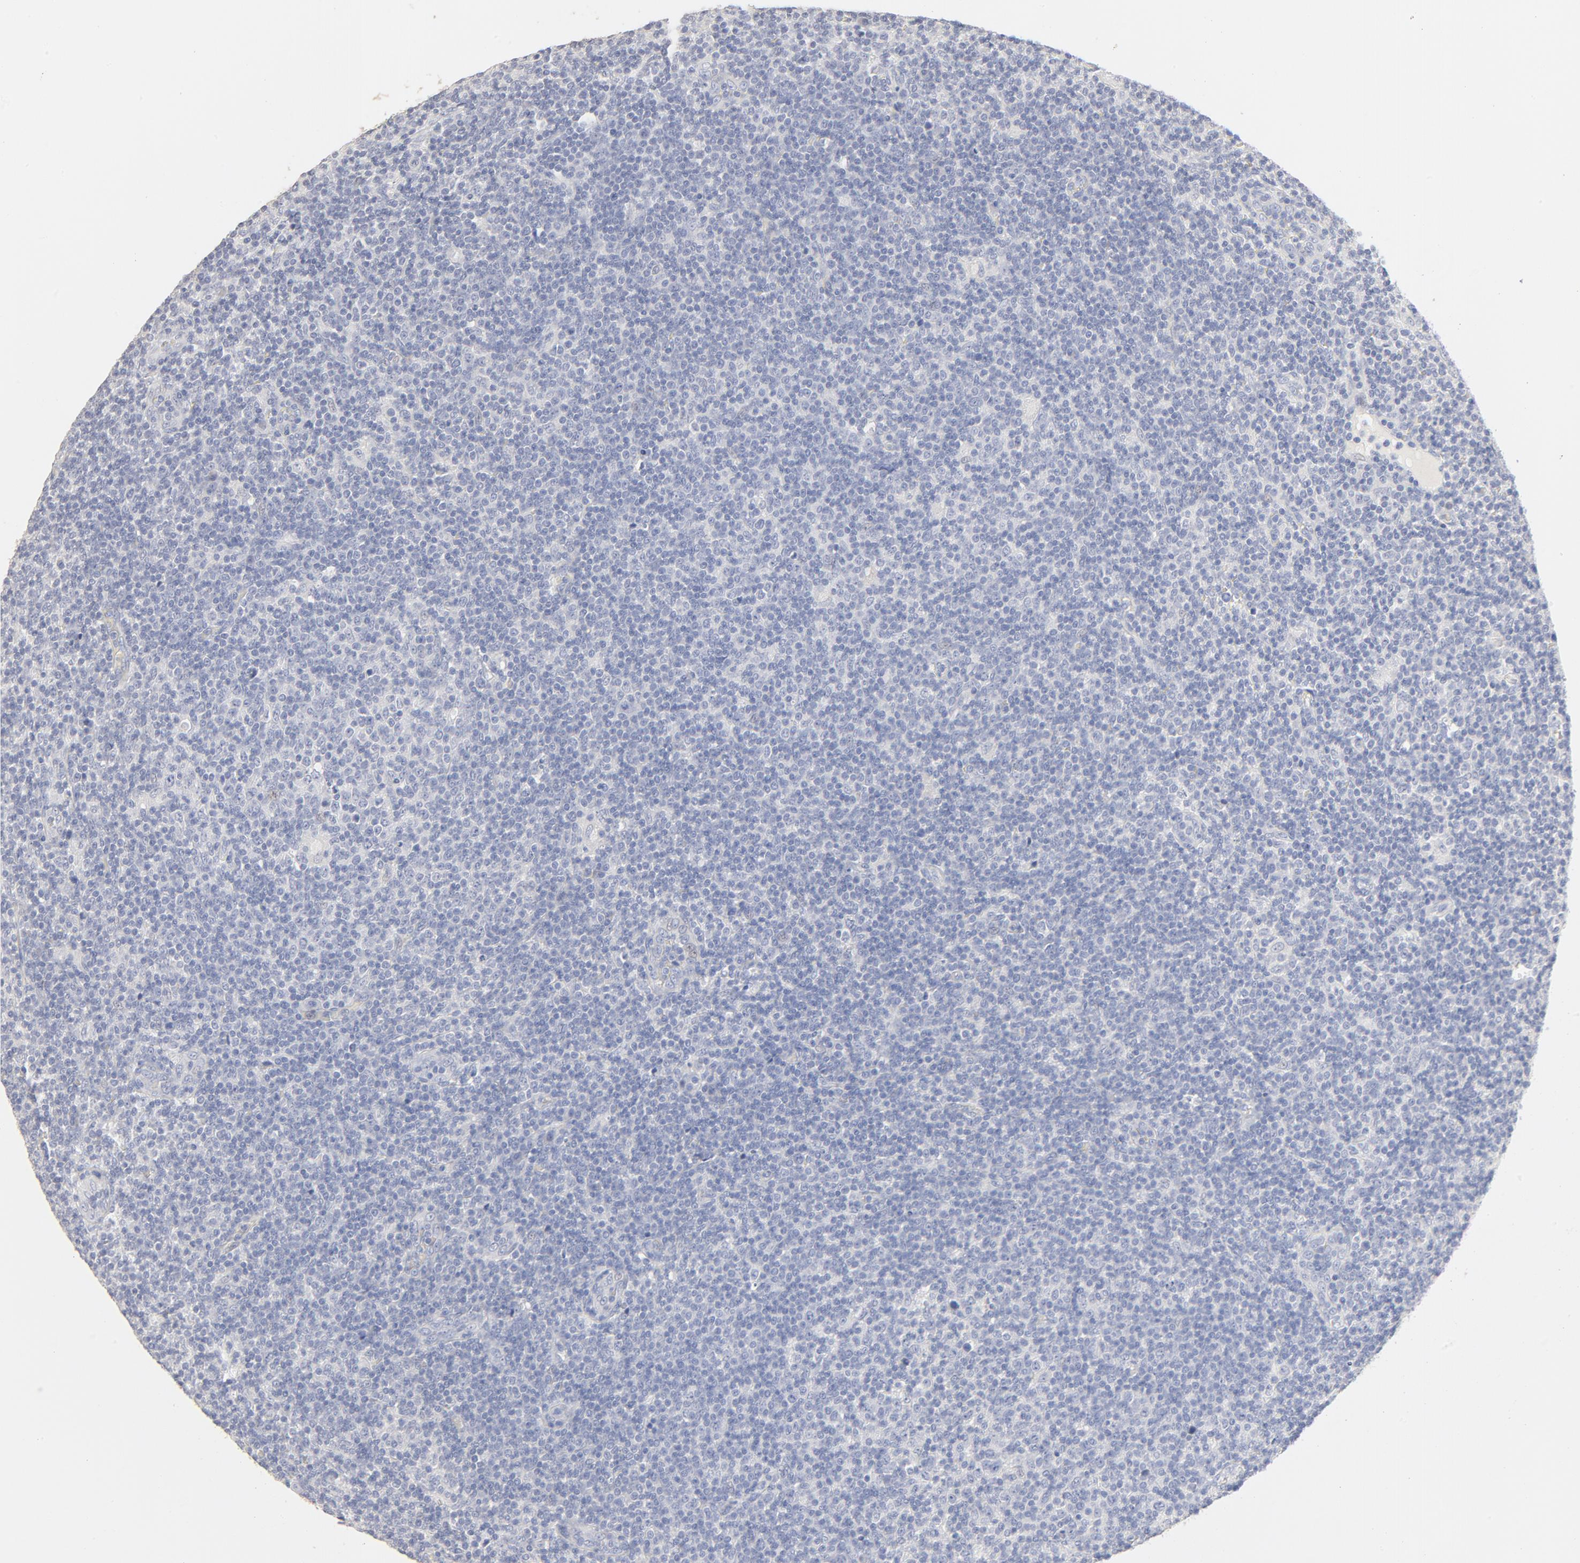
{"staining": {"intensity": "negative", "quantity": "none", "location": "none"}, "tissue": "lymphoma", "cell_type": "Tumor cells", "image_type": "cancer", "snomed": [{"axis": "morphology", "description": "Malignant lymphoma, non-Hodgkin's type, Low grade"}, {"axis": "topography", "description": "Lymph node"}], "caption": "Human low-grade malignant lymphoma, non-Hodgkin's type stained for a protein using IHC exhibits no positivity in tumor cells.", "gene": "FCGBP", "patient": {"sex": "male", "age": 70}}